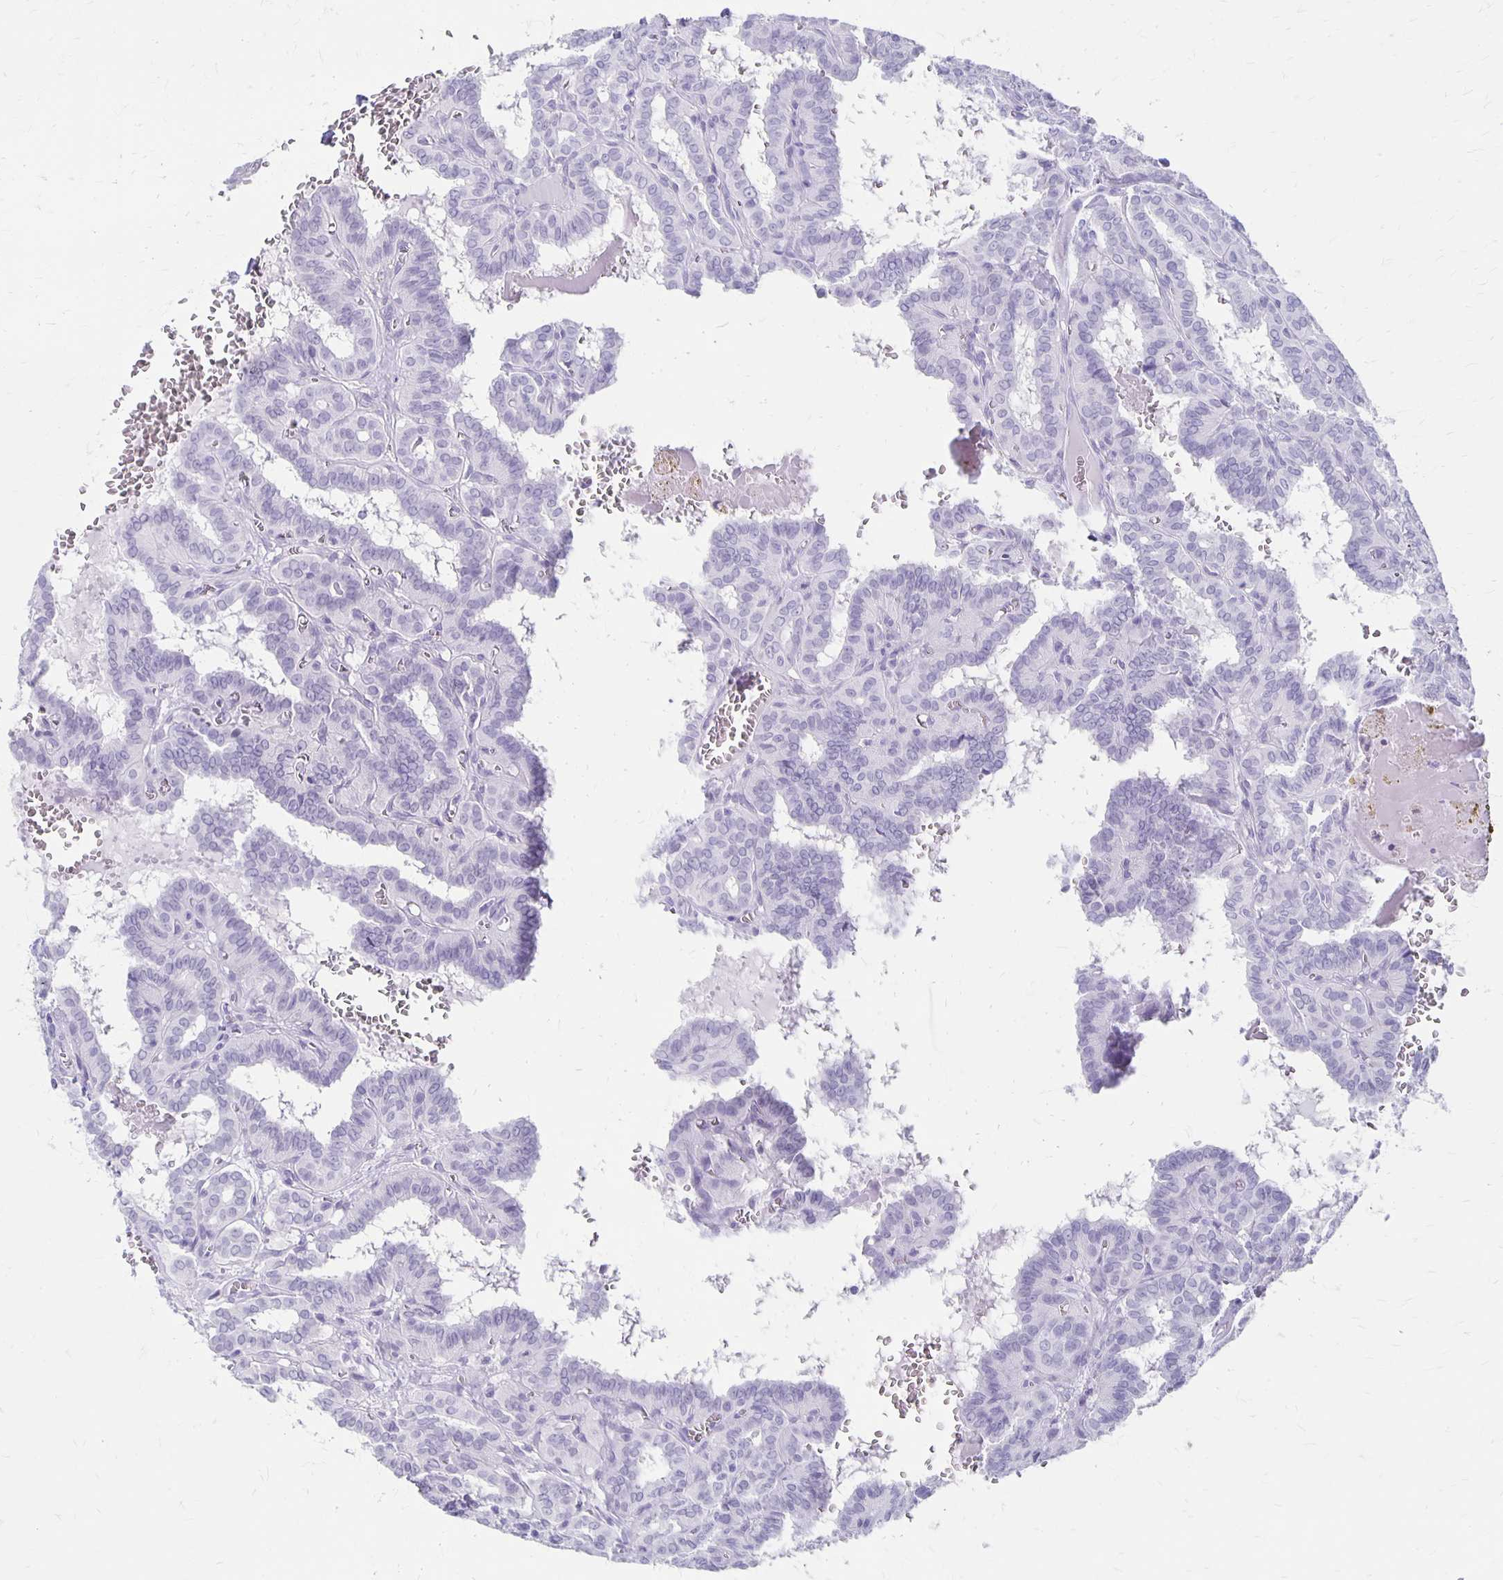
{"staining": {"intensity": "negative", "quantity": "none", "location": "none"}, "tissue": "thyroid cancer", "cell_type": "Tumor cells", "image_type": "cancer", "snomed": [{"axis": "morphology", "description": "Papillary adenocarcinoma, NOS"}, {"axis": "topography", "description": "Thyroid gland"}], "caption": "DAB immunohistochemical staining of human thyroid cancer demonstrates no significant staining in tumor cells.", "gene": "MAGEC2", "patient": {"sex": "female", "age": 21}}